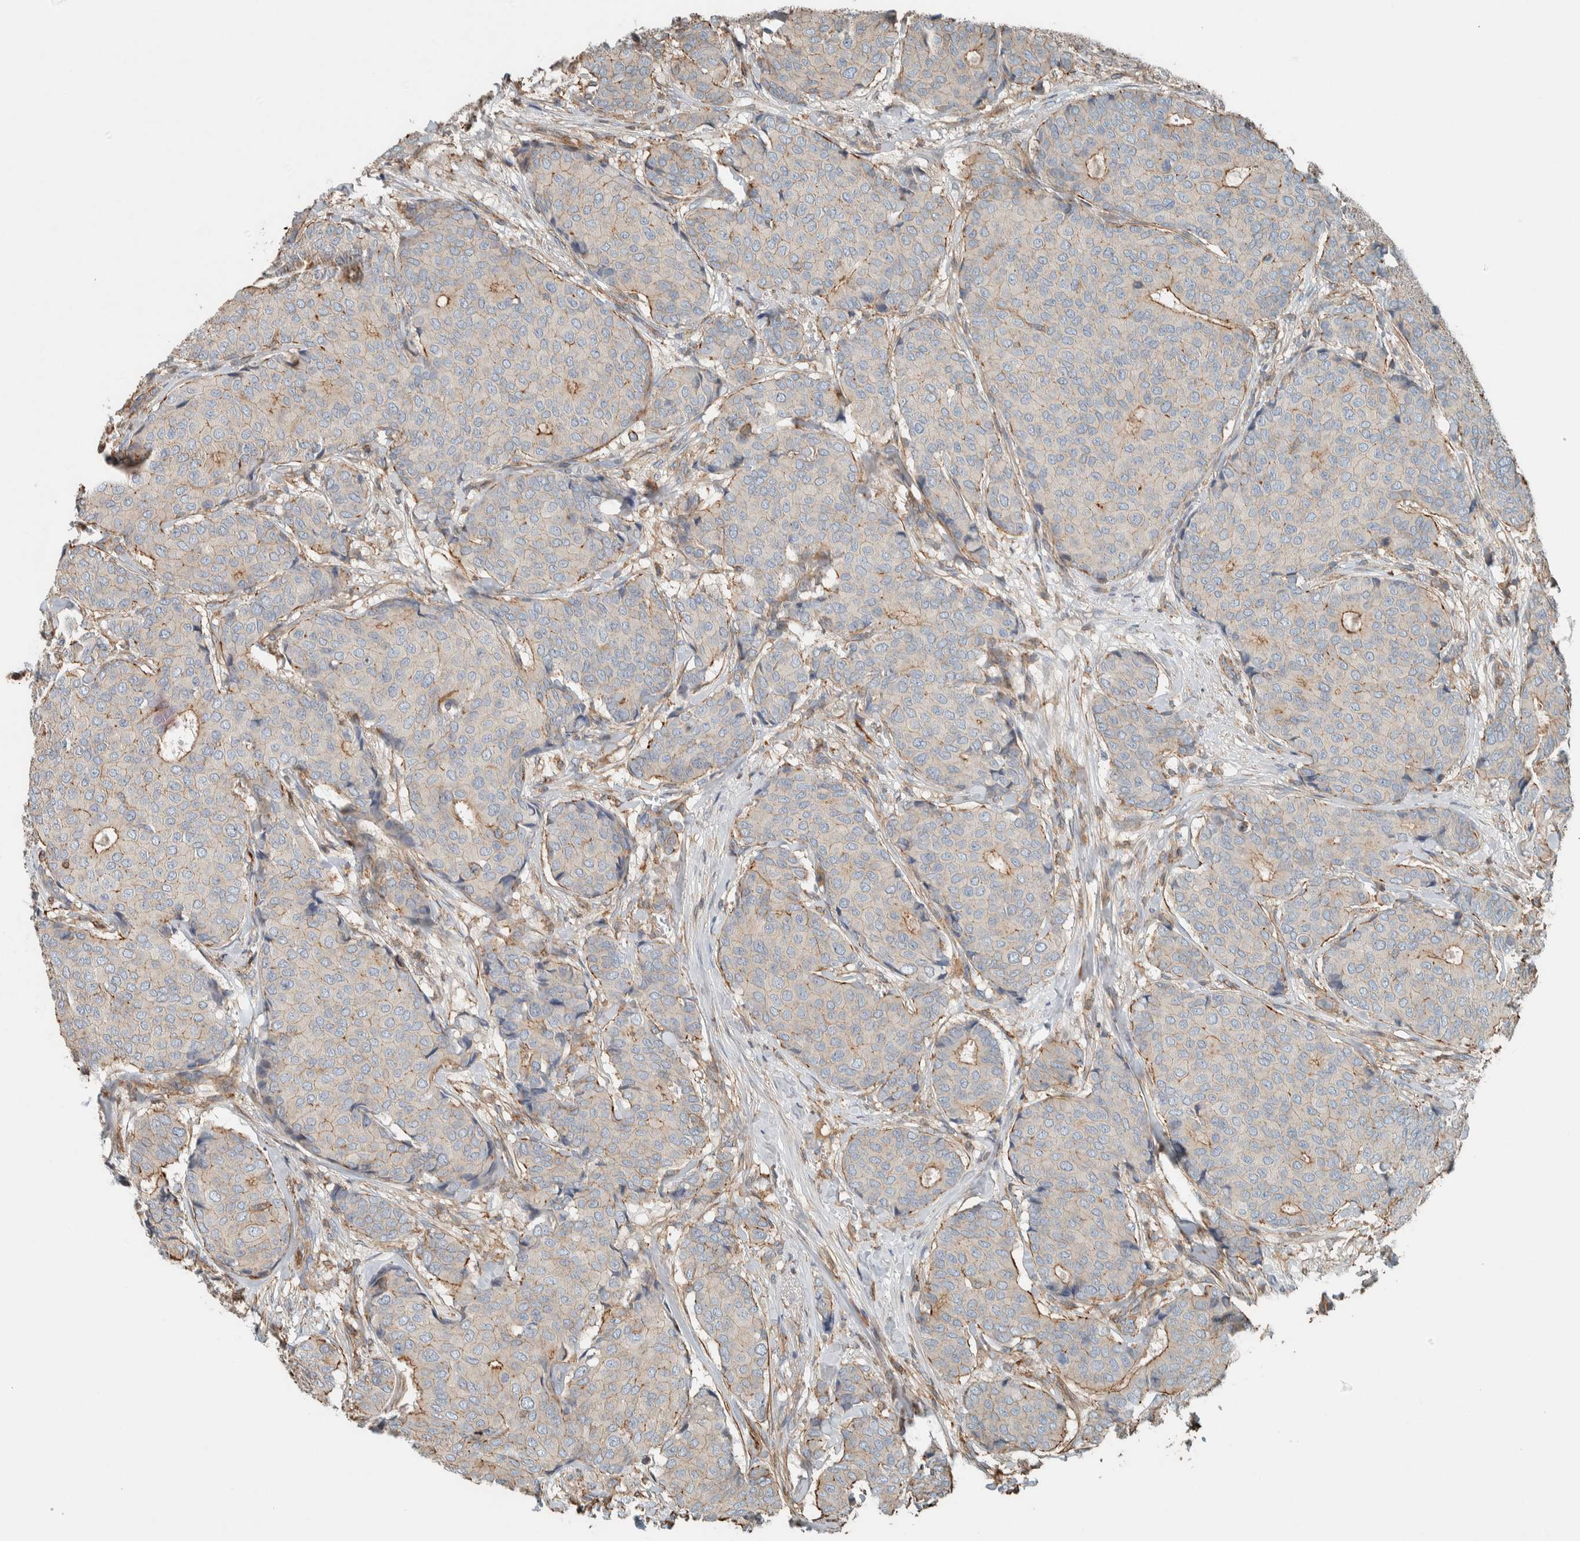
{"staining": {"intensity": "moderate", "quantity": "25%-75%", "location": "cytoplasmic/membranous"}, "tissue": "breast cancer", "cell_type": "Tumor cells", "image_type": "cancer", "snomed": [{"axis": "morphology", "description": "Duct carcinoma"}, {"axis": "topography", "description": "Breast"}], "caption": "Breast cancer (infiltrating ductal carcinoma) stained for a protein exhibits moderate cytoplasmic/membranous positivity in tumor cells.", "gene": "CTBP2", "patient": {"sex": "female", "age": 75}}